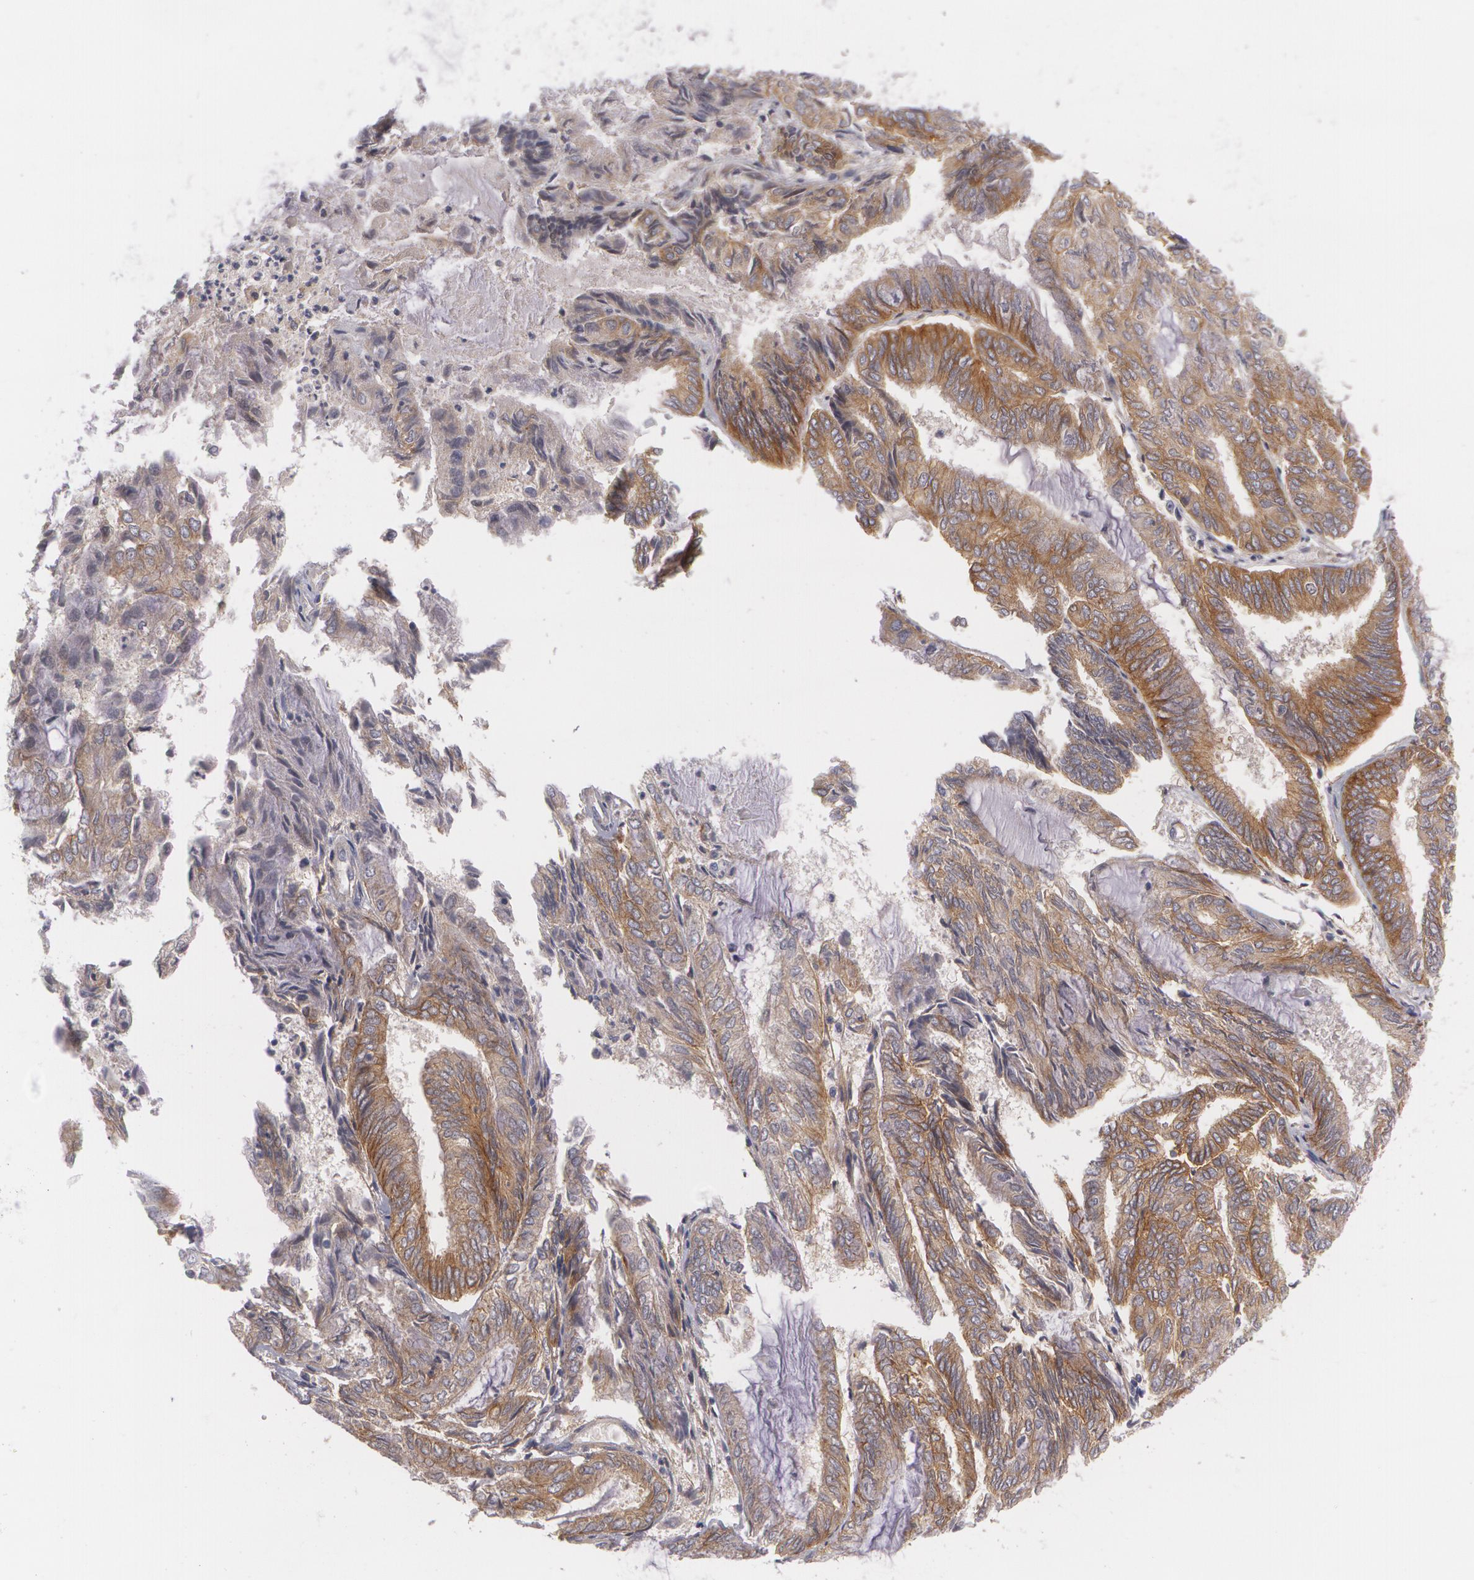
{"staining": {"intensity": "strong", "quantity": ">75%", "location": "cytoplasmic/membranous"}, "tissue": "endometrial cancer", "cell_type": "Tumor cells", "image_type": "cancer", "snomed": [{"axis": "morphology", "description": "Adenocarcinoma, NOS"}, {"axis": "topography", "description": "Endometrium"}], "caption": "Immunohistochemical staining of adenocarcinoma (endometrial) reveals high levels of strong cytoplasmic/membranous protein positivity in about >75% of tumor cells. (Brightfield microscopy of DAB IHC at high magnification).", "gene": "CASK", "patient": {"sex": "female", "age": 59}}